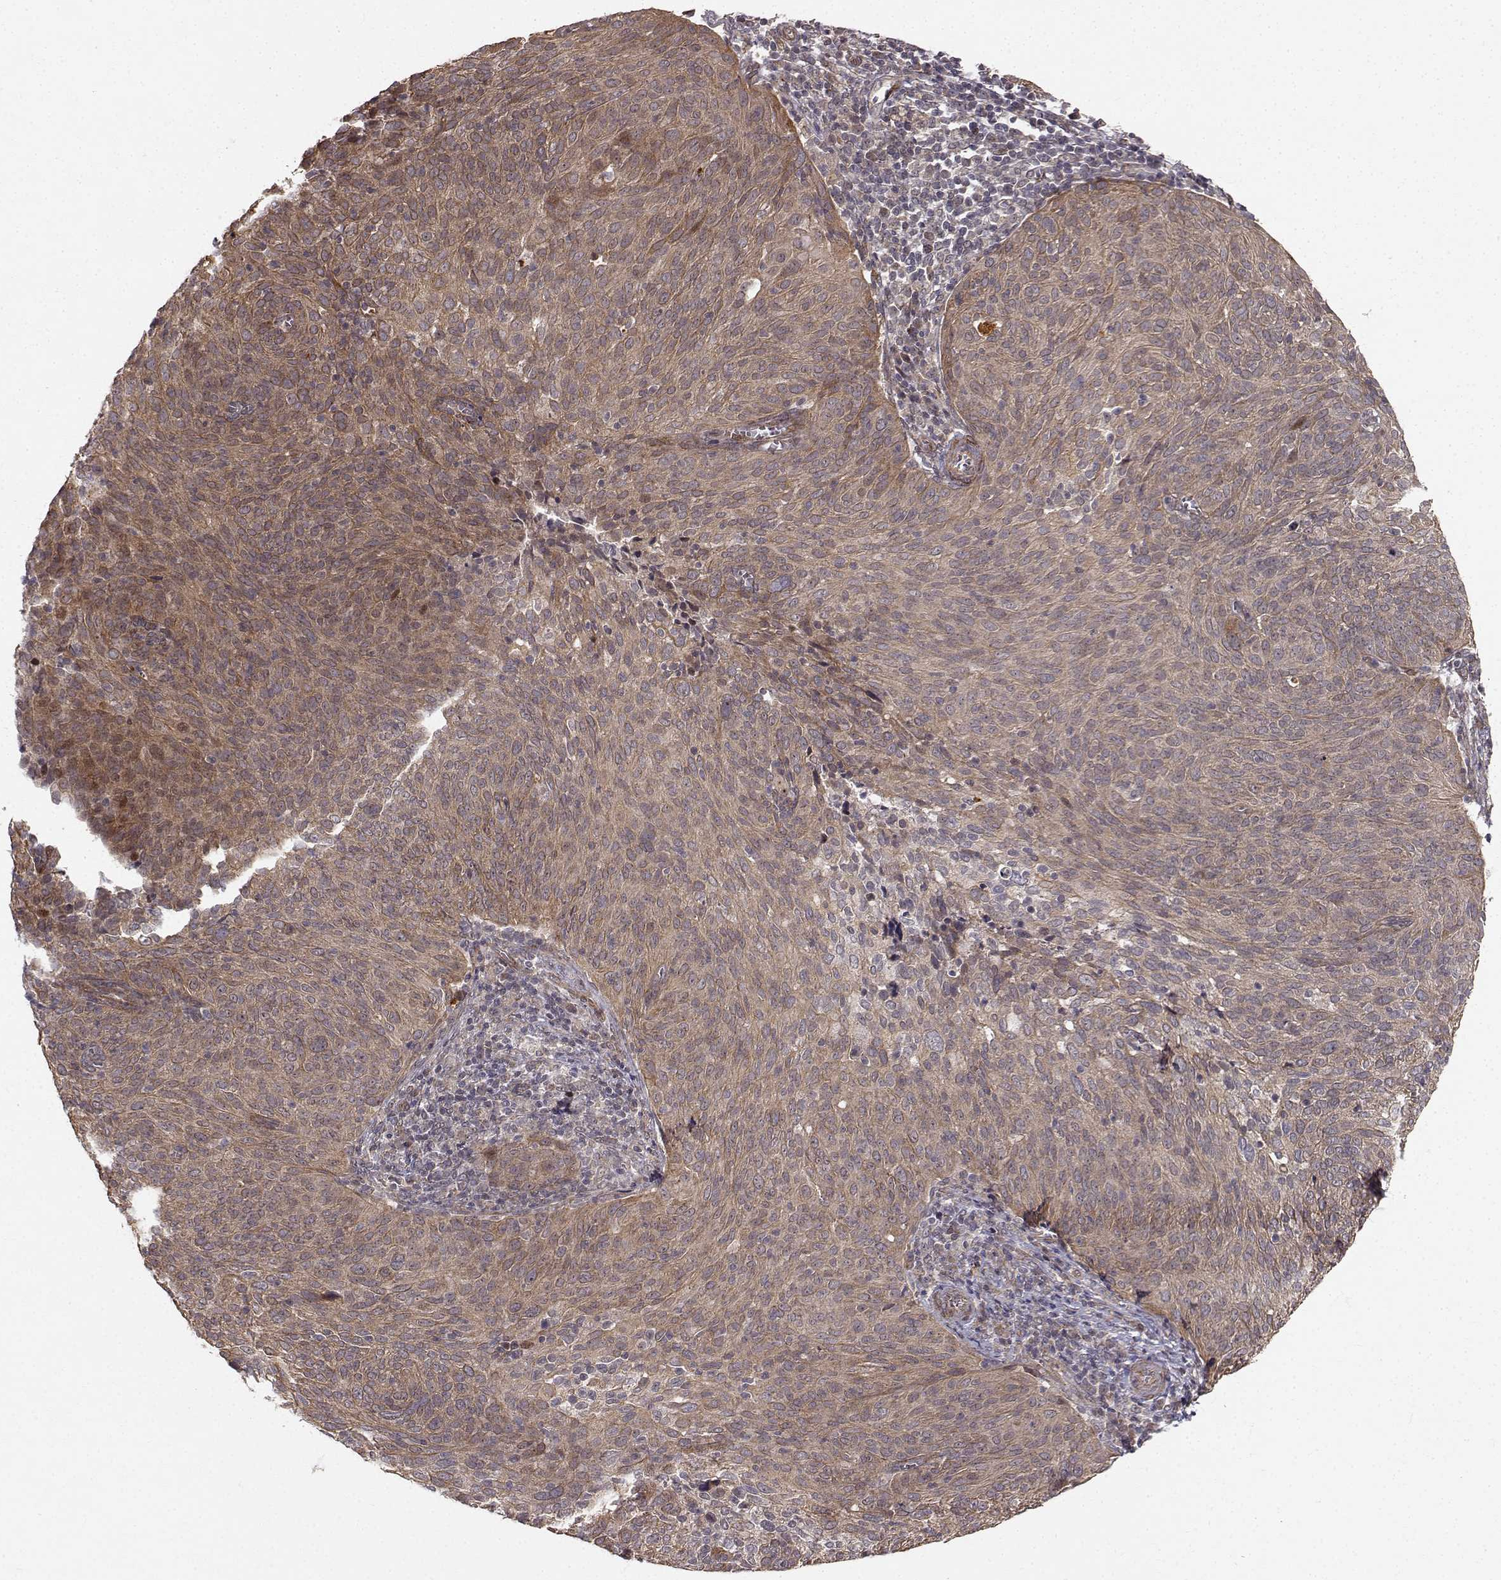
{"staining": {"intensity": "moderate", "quantity": "25%-75%", "location": "cytoplasmic/membranous"}, "tissue": "cervical cancer", "cell_type": "Tumor cells", "image_type": "cancer", "snomed": [{"axis": "morphology", "description": "Squamous cell carcinoma, NOS"}, {"axis": "topography", "description": "Cervix"}], "caption": "This is a histology image of immunohistochemistry (IHC) staining of squamous cell carcinoma (cervical), which shows moderate expression in the cytoplasmic/membranous of tumor cells.", "gene": "APC", "patient": {"sex": "female", "age": 39}}